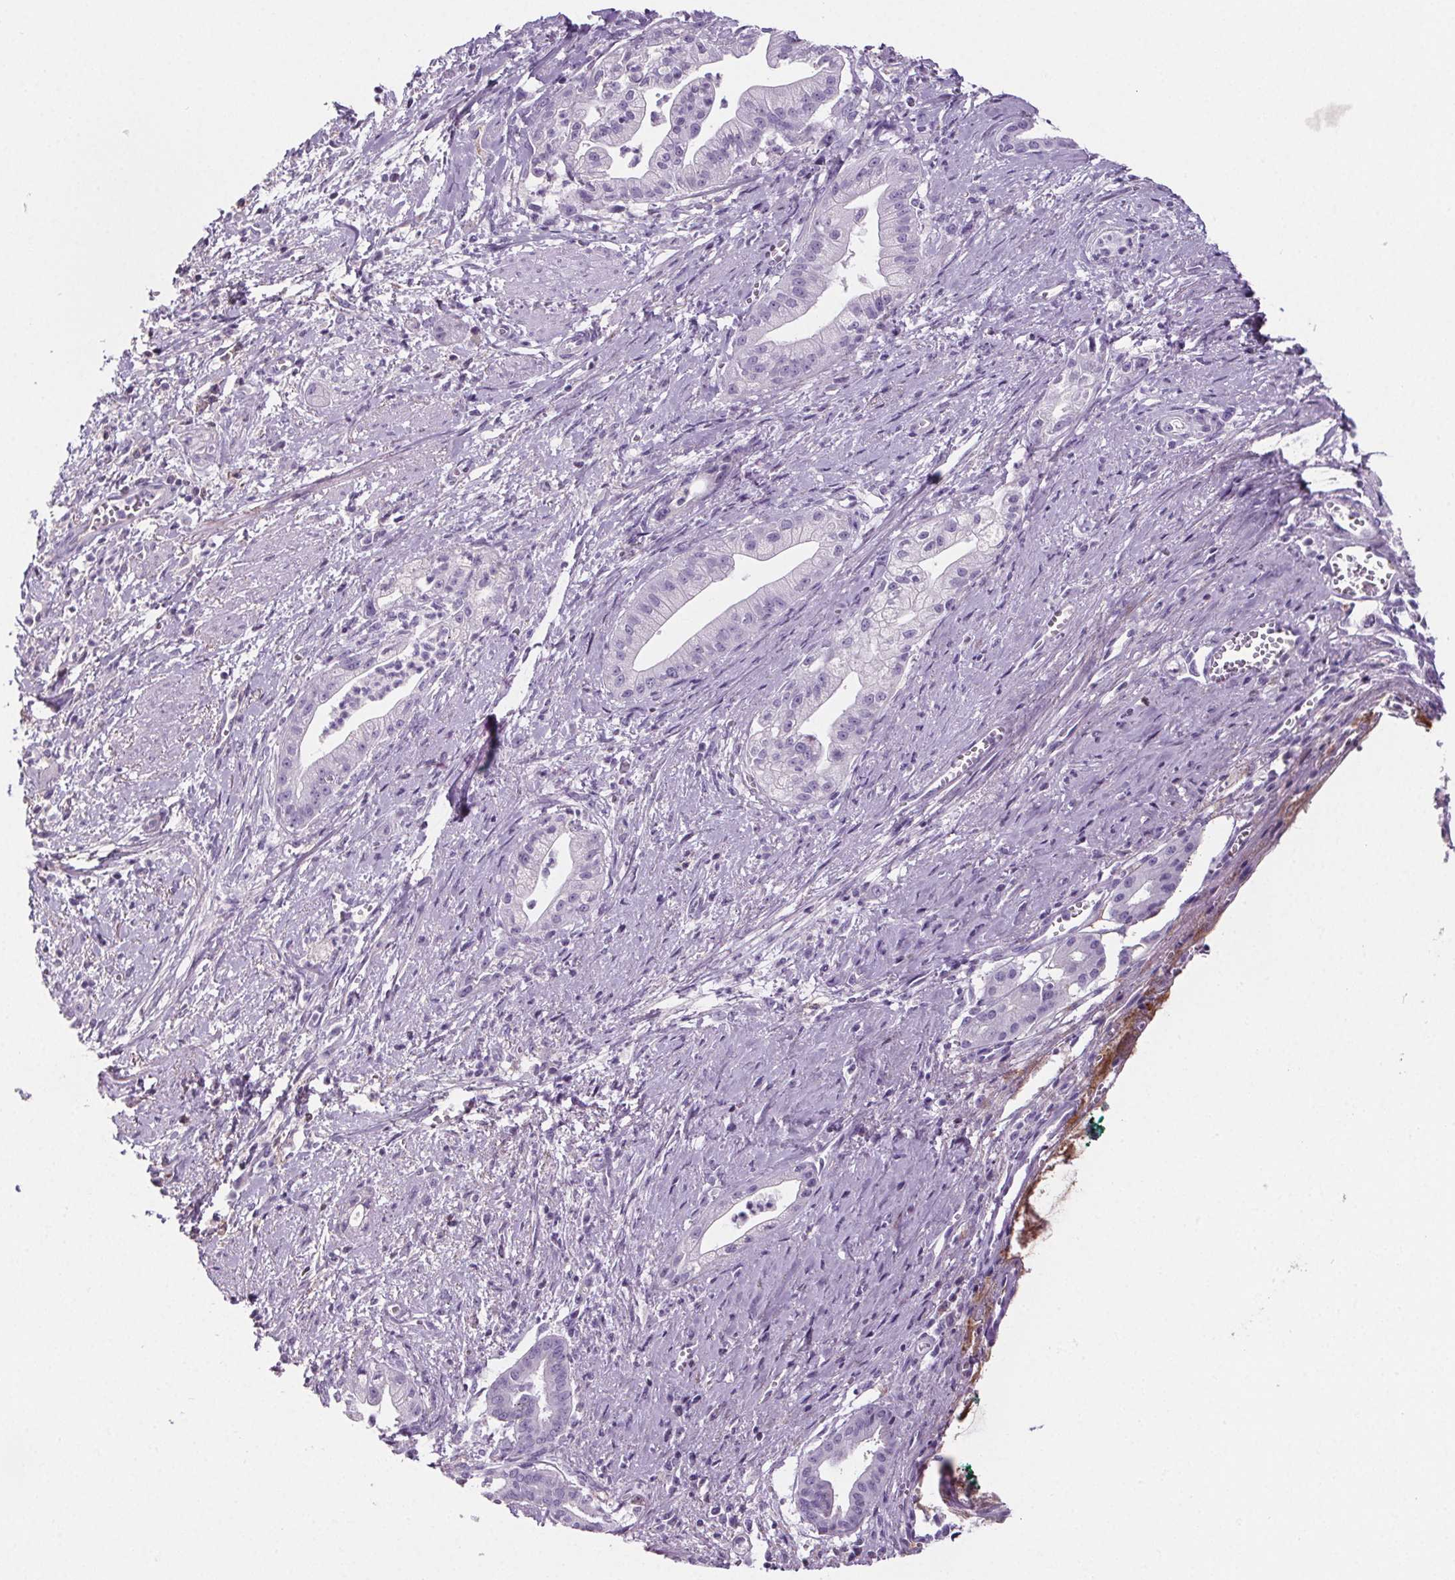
{"staining": {"intensity": "negative", "quantity": "none", "location": "none"}, "tissue": "pancreatic cancer", "cell_type": "Tumor cells", "image_type": "cancer", "snomed": [{"axis": "morphology", "description": "Normal tissue, NOS"}, {"axis": "morphology", "description": "Adenocarcinoma, NOS"}, {"axis": "topography", "description": "Lymph node"}, {"axis": "topography", "description": "Pancreas"}], "caption": "Pancreatic cancer (adenocarcinoma) stained for a protein using immunohistochemistry exhibits no expression tumor cells.", "gene": "CD5L", "patient": {"sex": "female", "age": 58}}